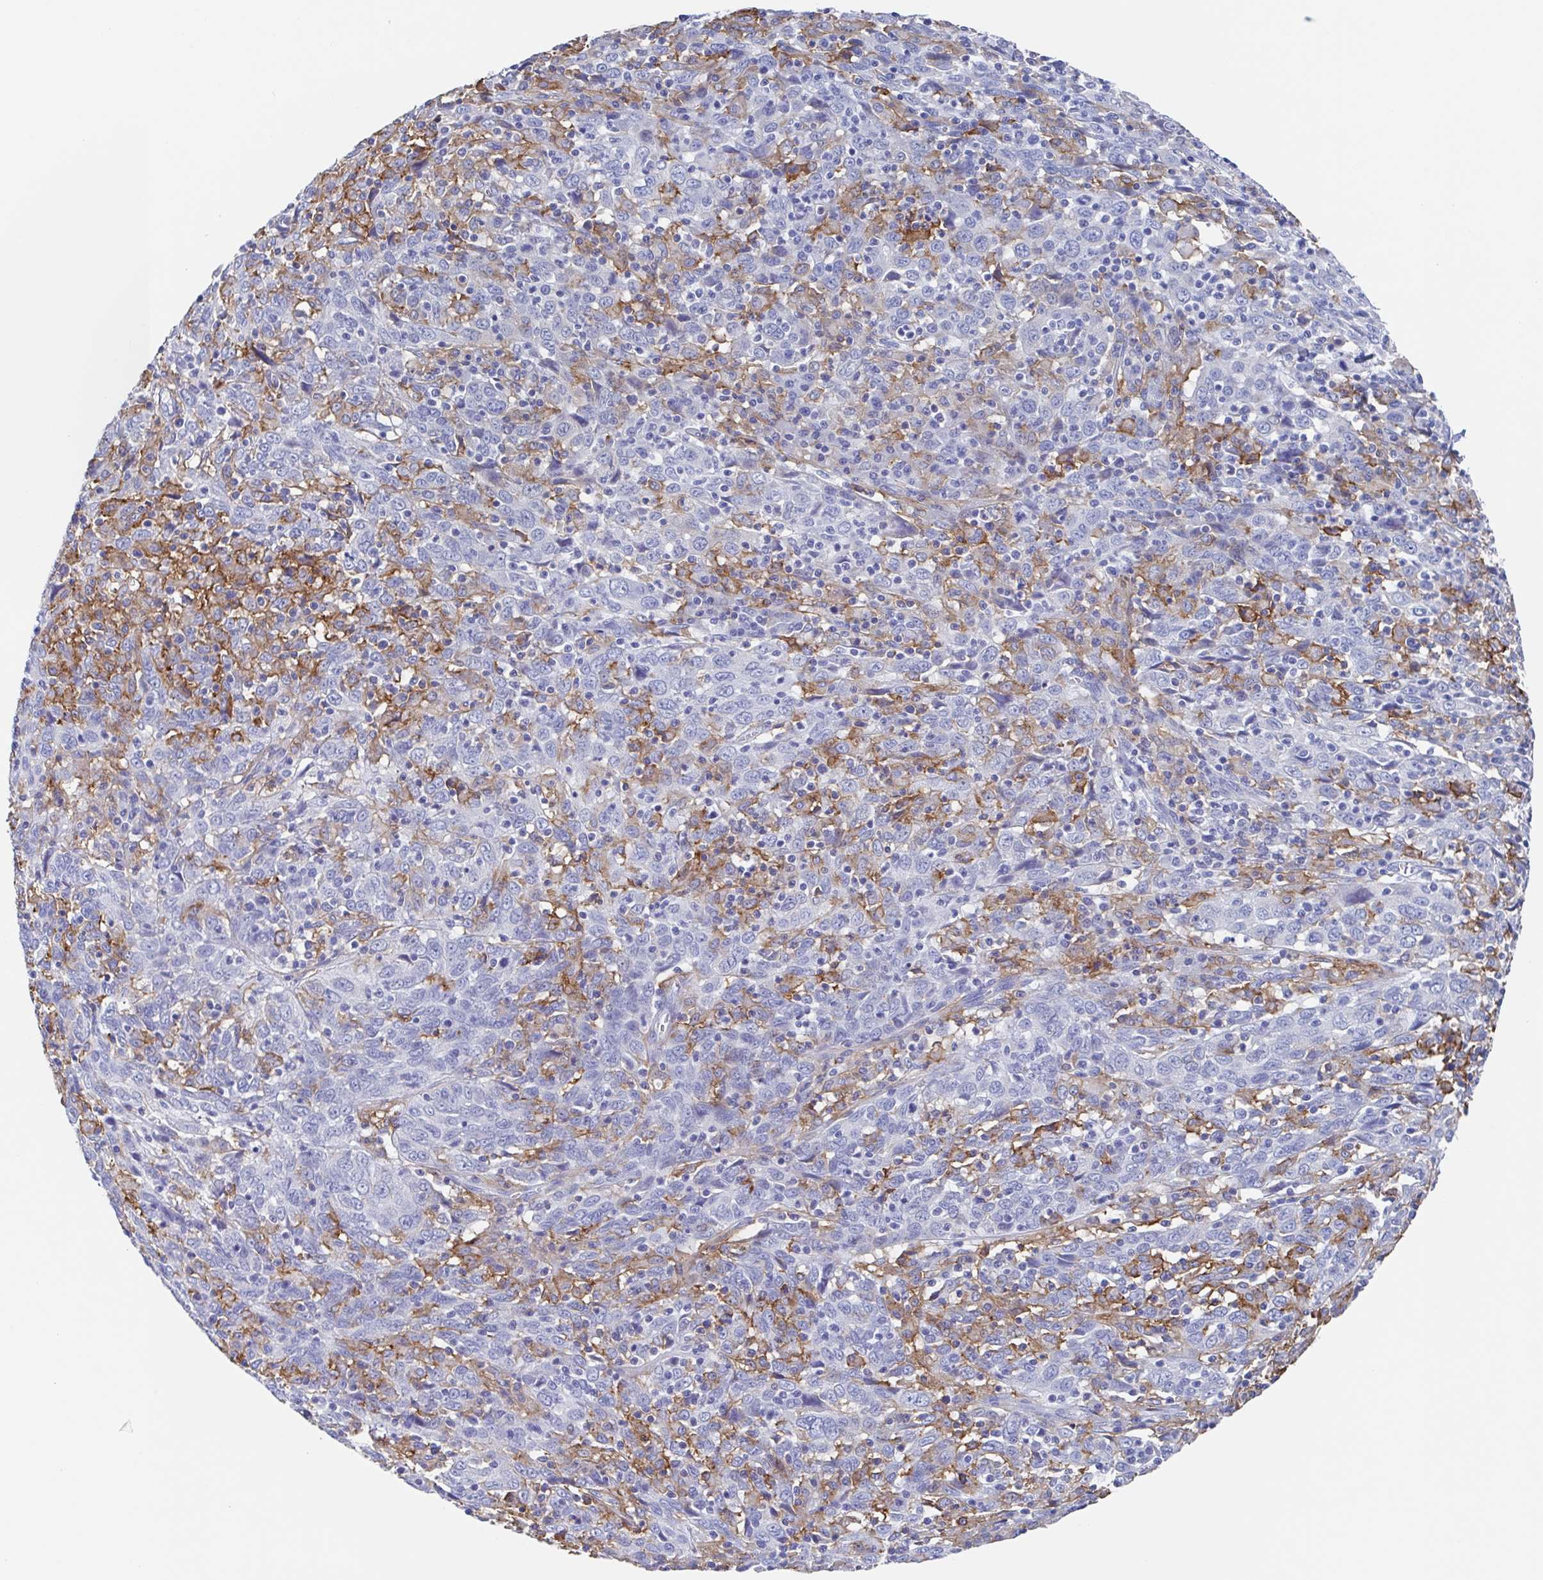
{"staining": {"intensity": "negative", "quantity": "none", "location": "none"}, "tissue": "cervical cancer", "cell_type": "Tumor cells", "image_type": "cancer", "snomed": [{"axis": "morphology", "description": "Squamous cell carcinoma, NOS"}, {"axis": "topography", "description": "Cervix"}], "caption": "Immunohistochemical staining of human squamous cell carcinoma (cervical) exhibits no significant positivity in tumor cells.", "gene": "FCGR3A", "patient": {"sex": "female", "age": 46}}